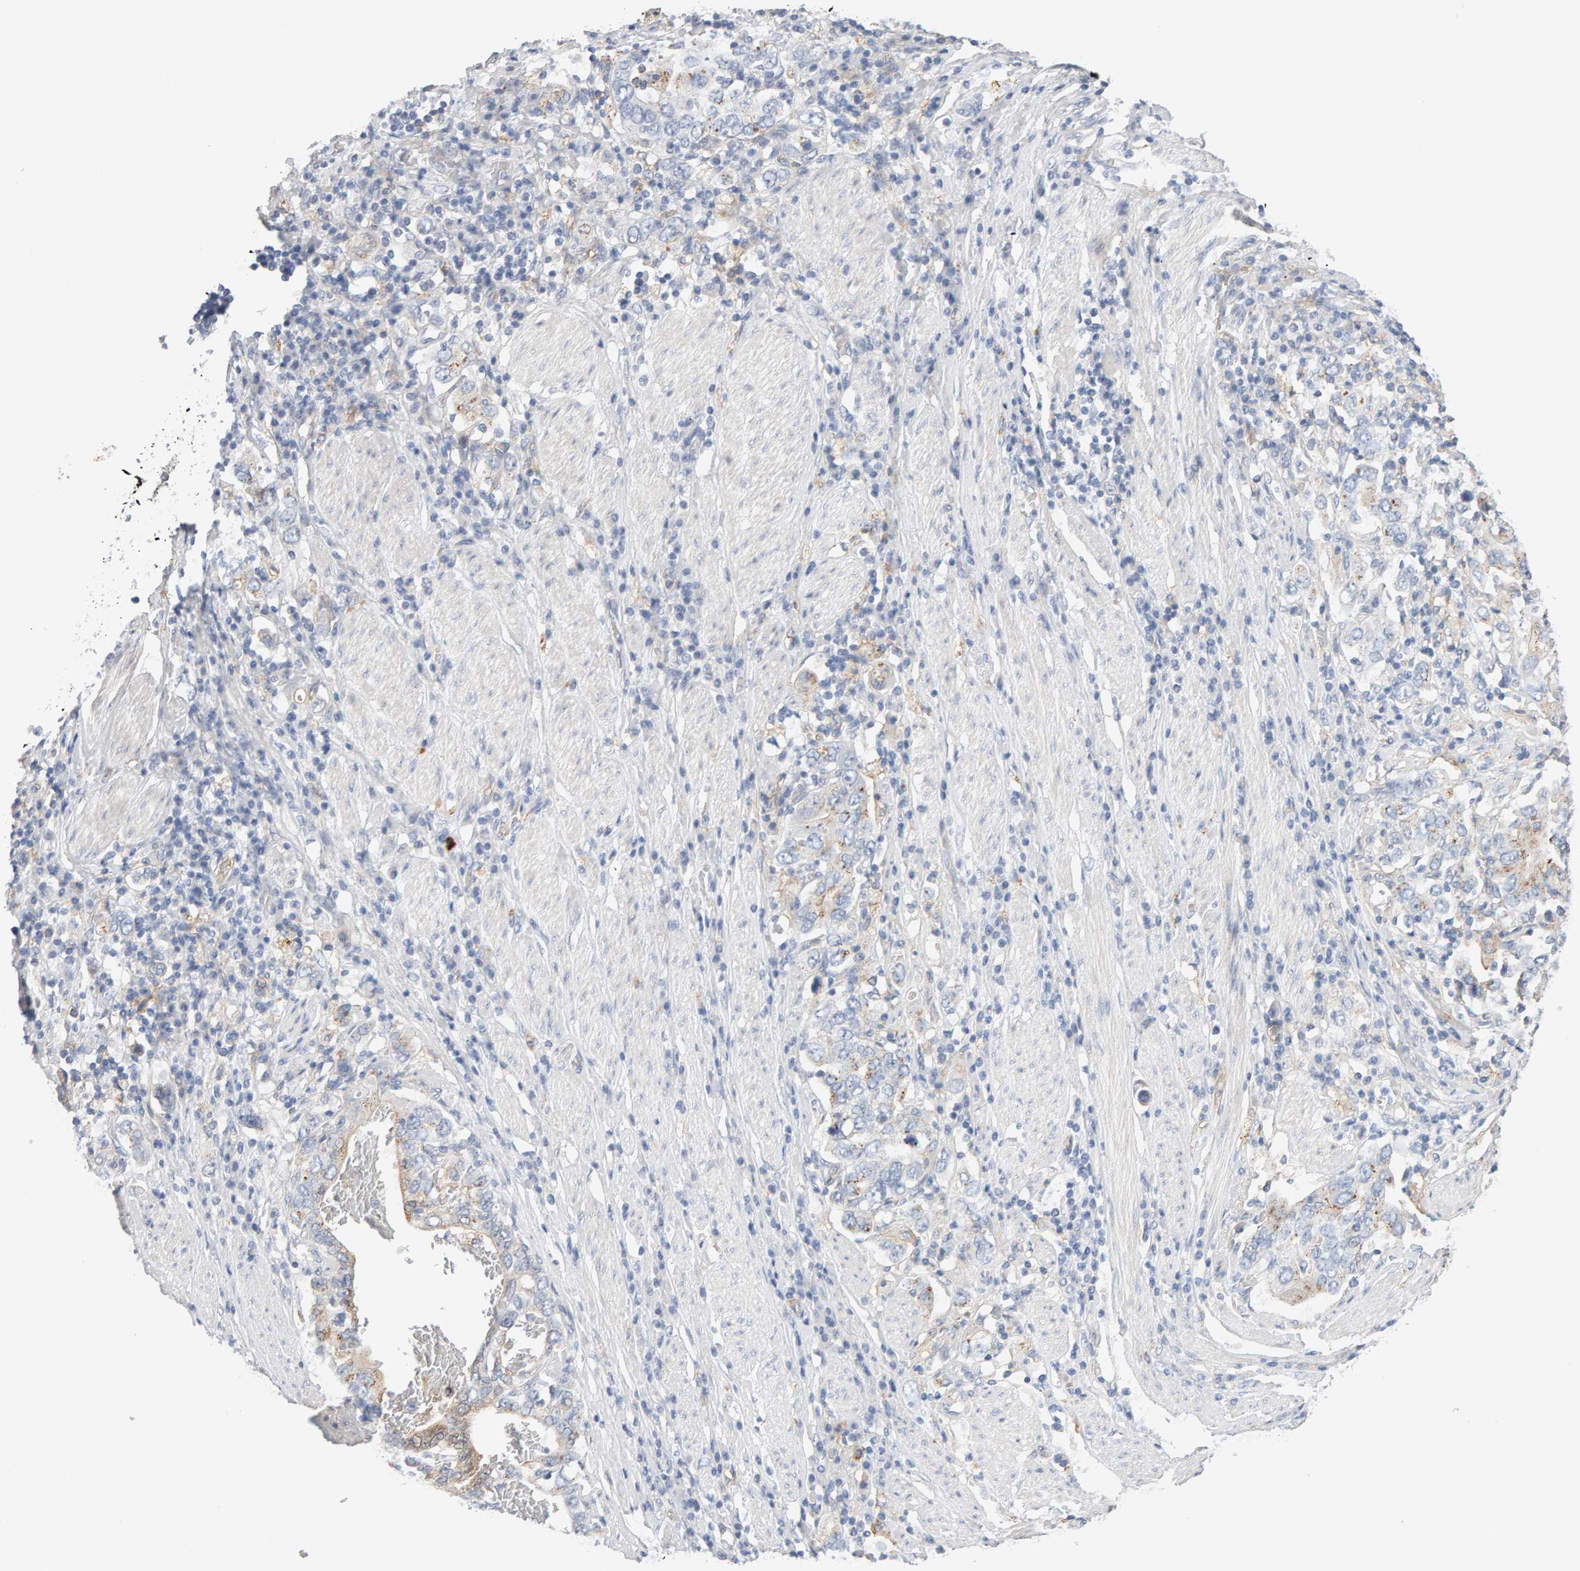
{"staining": {"intensity": "weak", "quantity": "25%-75%", "location": "cytoplasmic/membranous"}, "tissue": "stomach cancer", "cell_type": "Tumor cells", "image_type": "cancer", "snomed": [{"axis": "morphology", "description": "Adenocarcinoma, NOS"}, {"axis": "topography", "description": "Stomach, upper"}], "caption": "High-magnification brightfield microscopy of stomach cancer (adenocarcinoma) stained with DAB (brown) and counterstained with hematoxylin (blue). tumor cells exhibit weak cytoplasmic/membranous expression is appreciated in approximately25%-75% of cells.", "gene": "METRNL", "patient": {"sex": "male", "age": 62}}